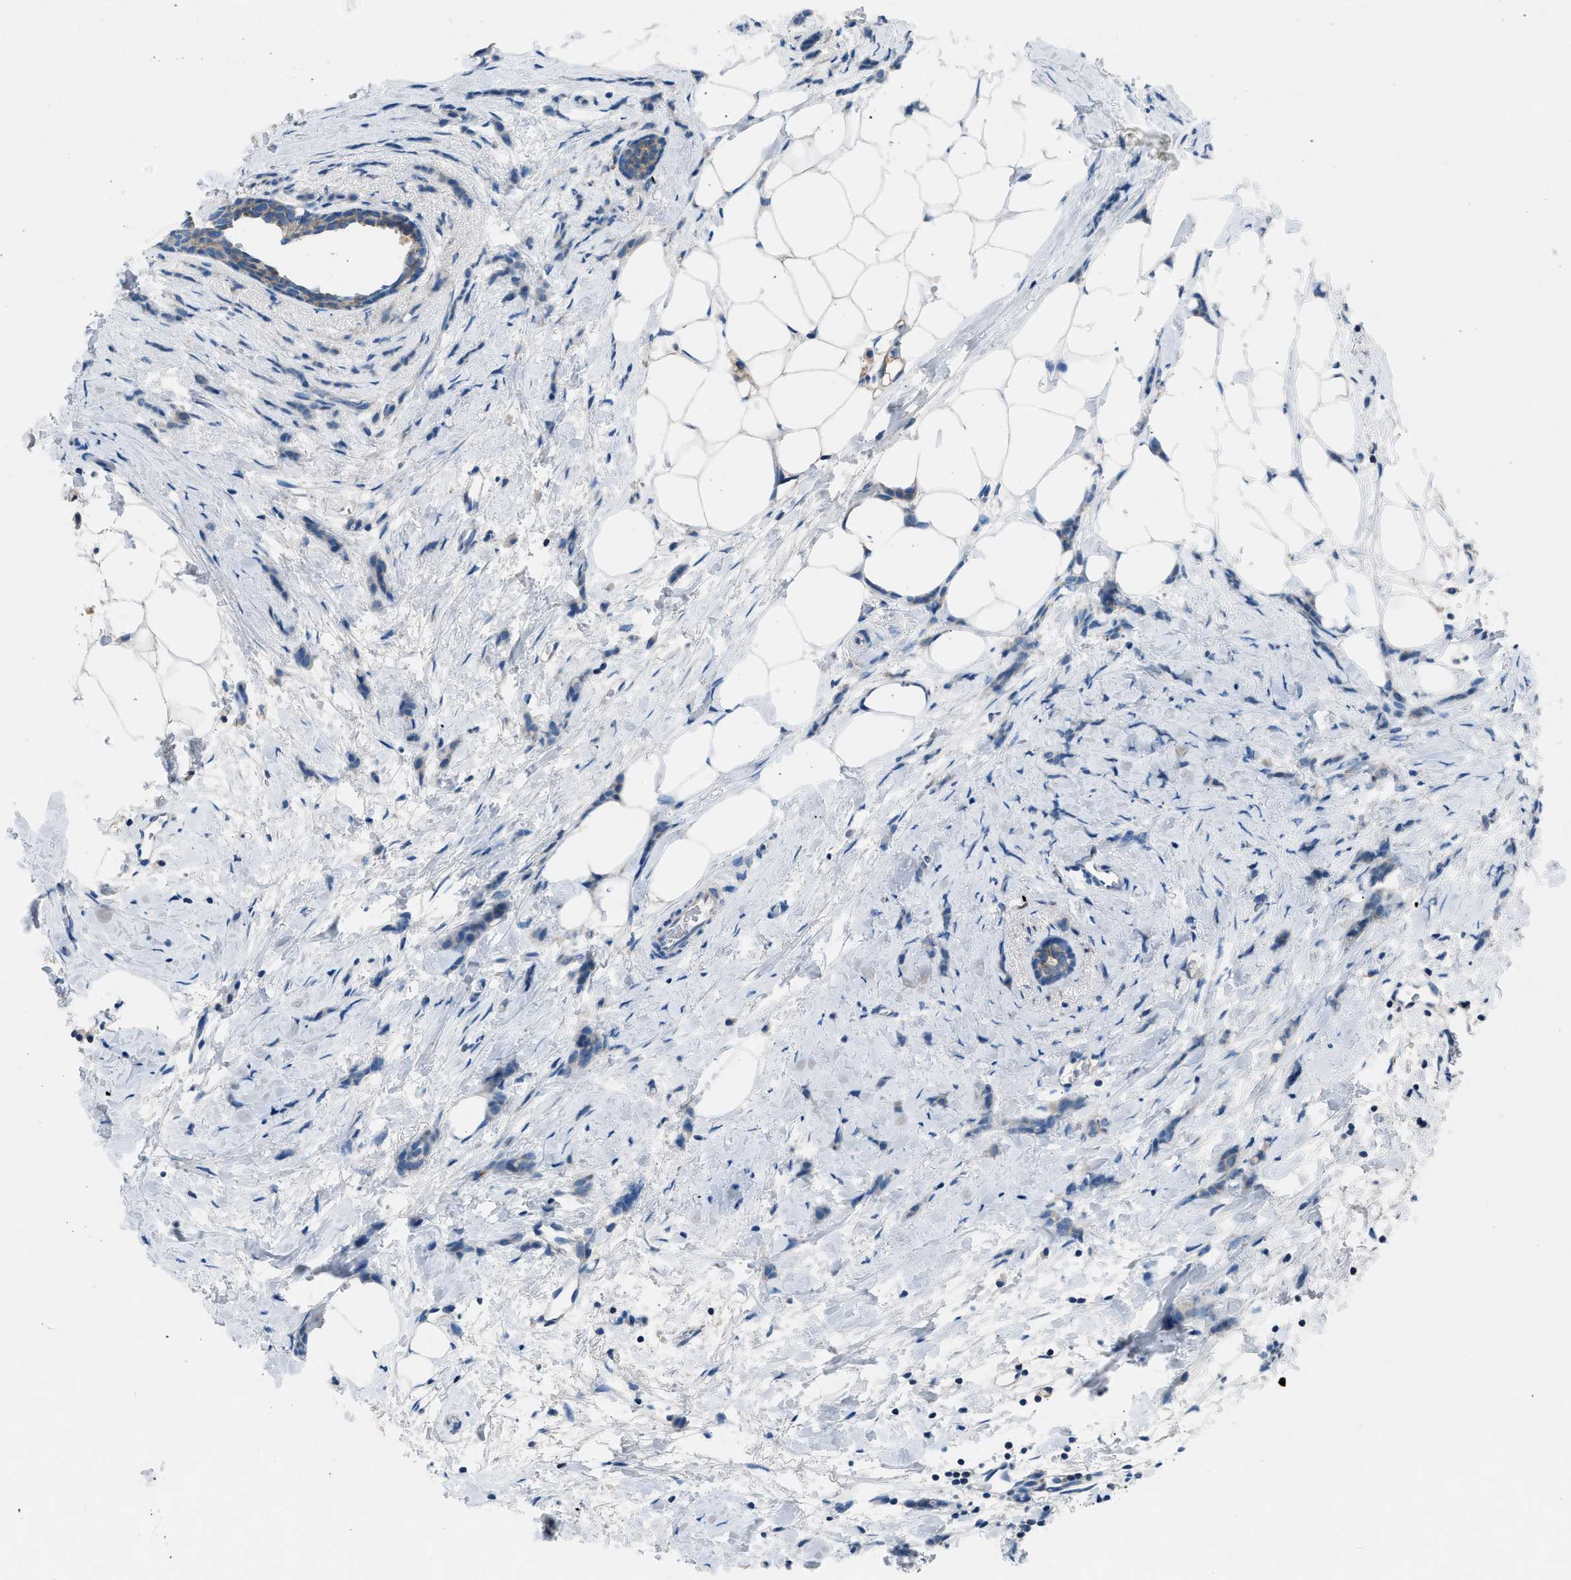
{"staining": {"intensity": "weak", "quantity": "25%-75%", "location": "cytoplasmic/membranous"}, "tissue": "breast cancer", "cell_type": "Tumor cells", "image_type": "cancer", "snomed": [{"axis": "morphology", "description": "Lobular carcinoma, in situ"}, {"axis": "morphology", "description": "Lobular carcinoma"}, {"axis": "topography", "description": "Breast"}], "caption": "This is an image of IHC staining of breast lobular carcinoma in situ, which shows weak staining in the cytoplasmic/membranous of tumor cells.", "gene": "GRK6", "patient": {"sex": "female", "age": 41}}